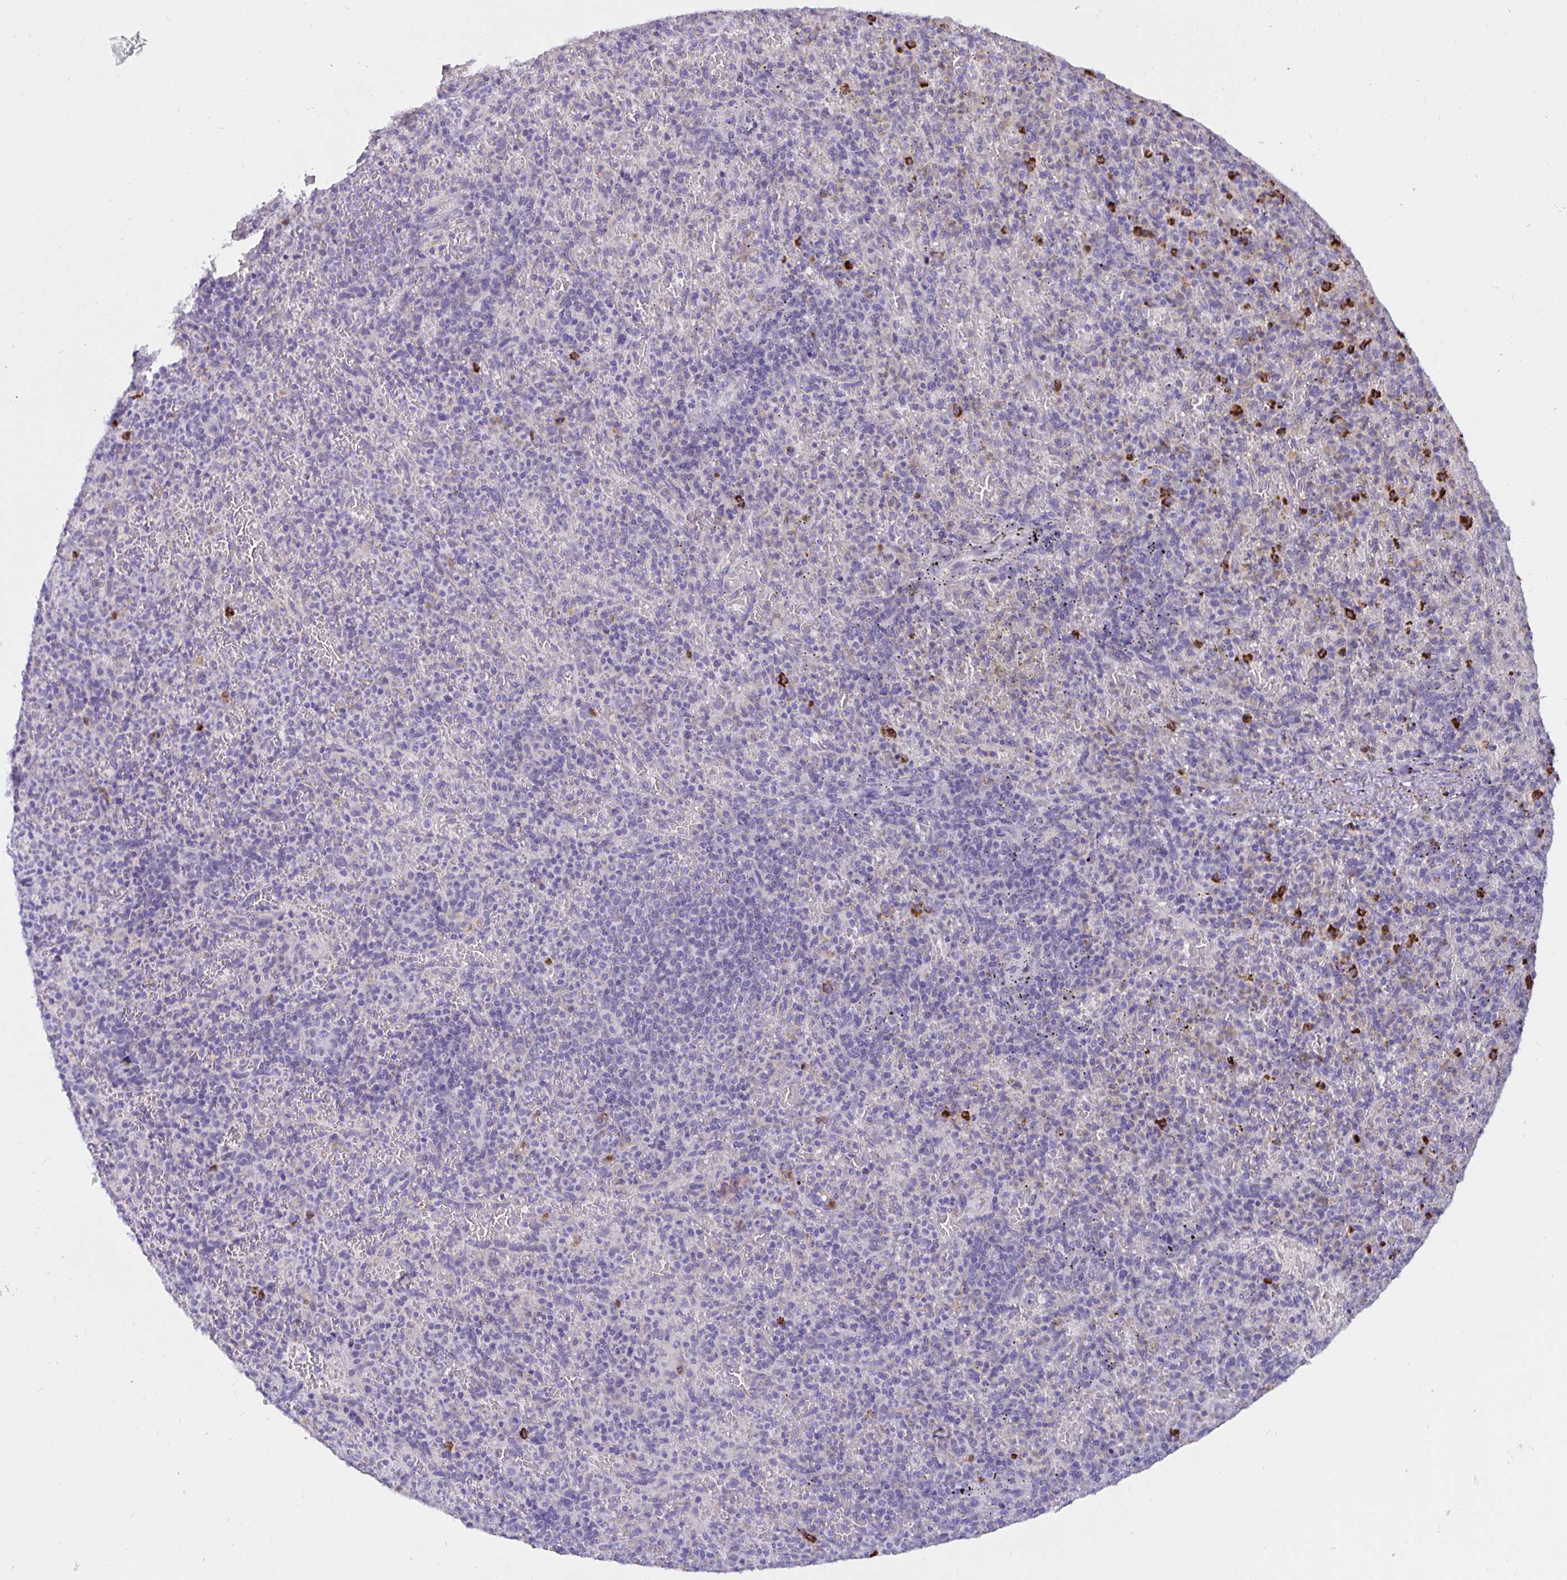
{"staining": {"intensity": "strong", "quantity": "<25%", "location": "cytoplasmic/membranous"}, "tissue": "spleen", "cell_type": "Cells in red pulp", "image_type": "normal", "snomed": [{"axis": "morphology", "description": "Normal tissue, NOS"}, {"axis": "topography", "description": "Spleen"}], "caption": "This micrograph displays immunohistochemistry staining of unremarkable spleen, with medium strong cytoplasmic/membranous positivity in about <25% of cells in red pulp.", "gene": "DNAI2", "patient": {"sex": "female", "age": 74}}